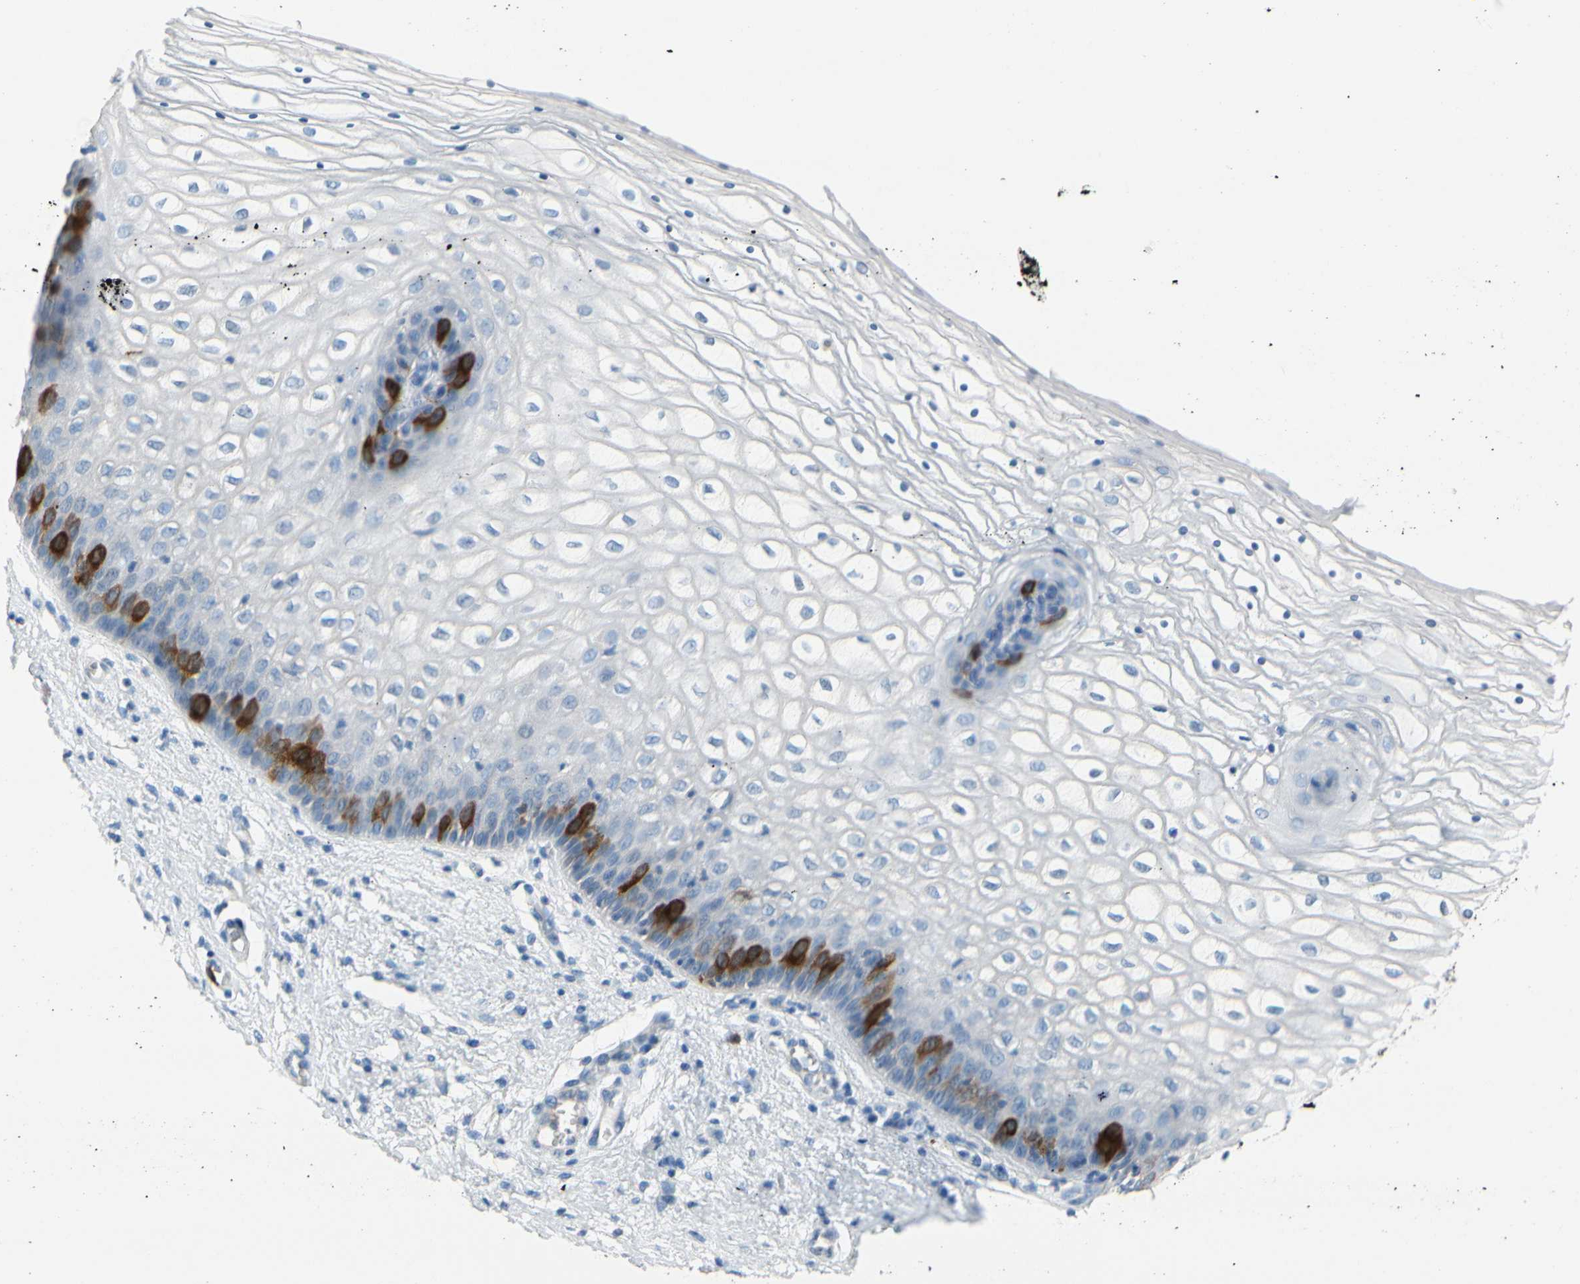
{"staining": {"intensity": "strong", "quantity": "<25%", "location": "cytoplasmic/membranous"}, "tissue": "vagina", "cell_type": "Squamous epithelial cells", "image_type": "normal", "snomed": [{"axis": "morphology", "description": "Normal tissue, NOS"}, {"axis": "topography", "description": "Vagina"}], "caption": "IHC micrograph of benign vagina stained for a protein (brown), which demonstrates medium levels of strong cytoplasmic/membranous staining in approximately <25% of squamous epithelial cells.", "gene": "TACC3", "patient": {"sex": "female", "age": 34}}